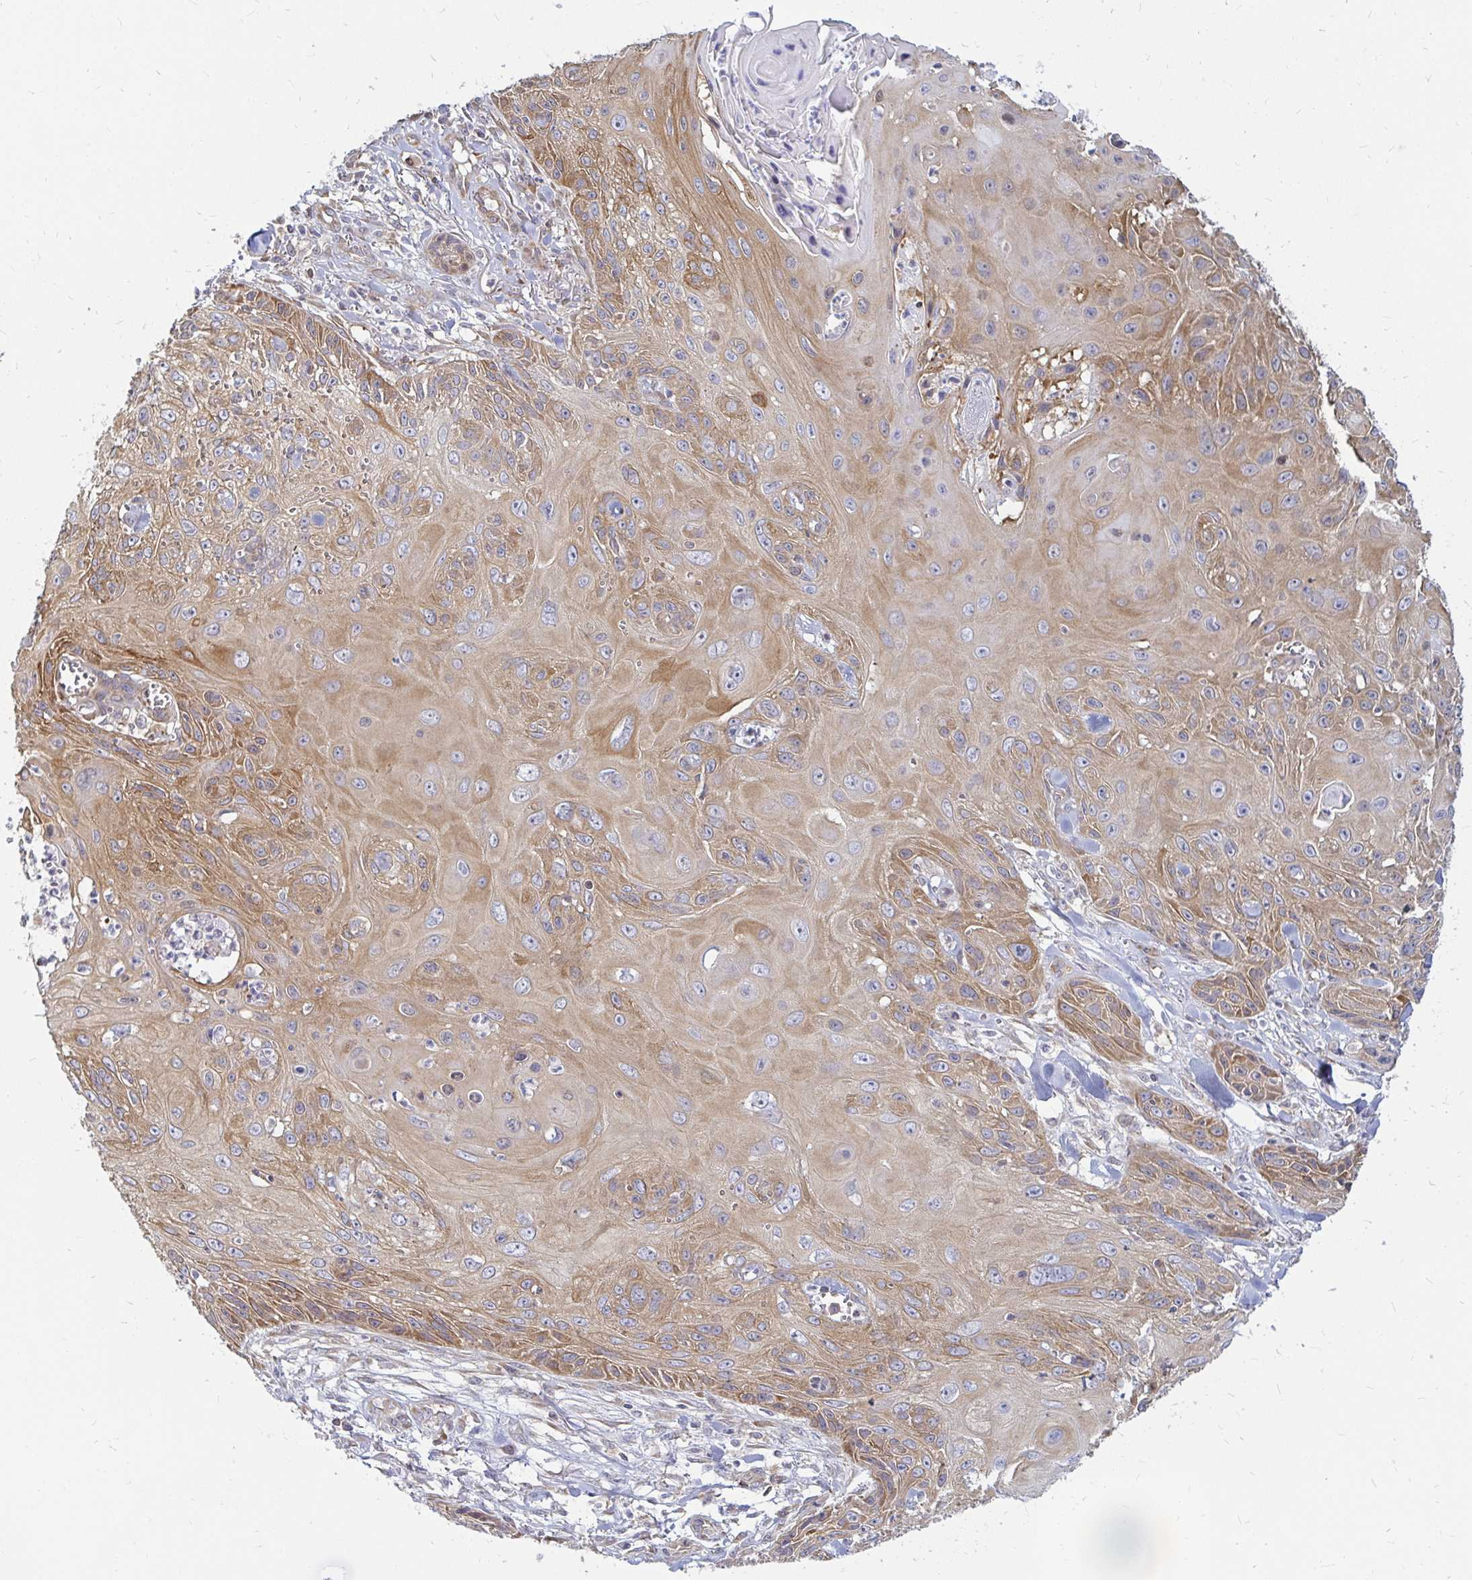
{"staining": {"intensity": "moderate", "quantity": ">75%", "location": "cytoplasmic/membranous"}, "tissue": "skin cancer", "cell_type": "Tumor cells", "image_type": "cancer", "snomed": [{"axis": "morphology", "description": "Squamous cell carcinoma, NOS"}, {"axis": "topography", "description": "Skin"}, {"axis": "topography", "description": "Vulva"}], "caption": "This is an image of immunohistochemistry (IHC) staining of skin cancer (squamous cell carcinoma), which shows moderate expression in the cytoplasmic/membranous of tumor cells.", "gene": "CAST", "patient": {"sex": "female", "age": 83}}